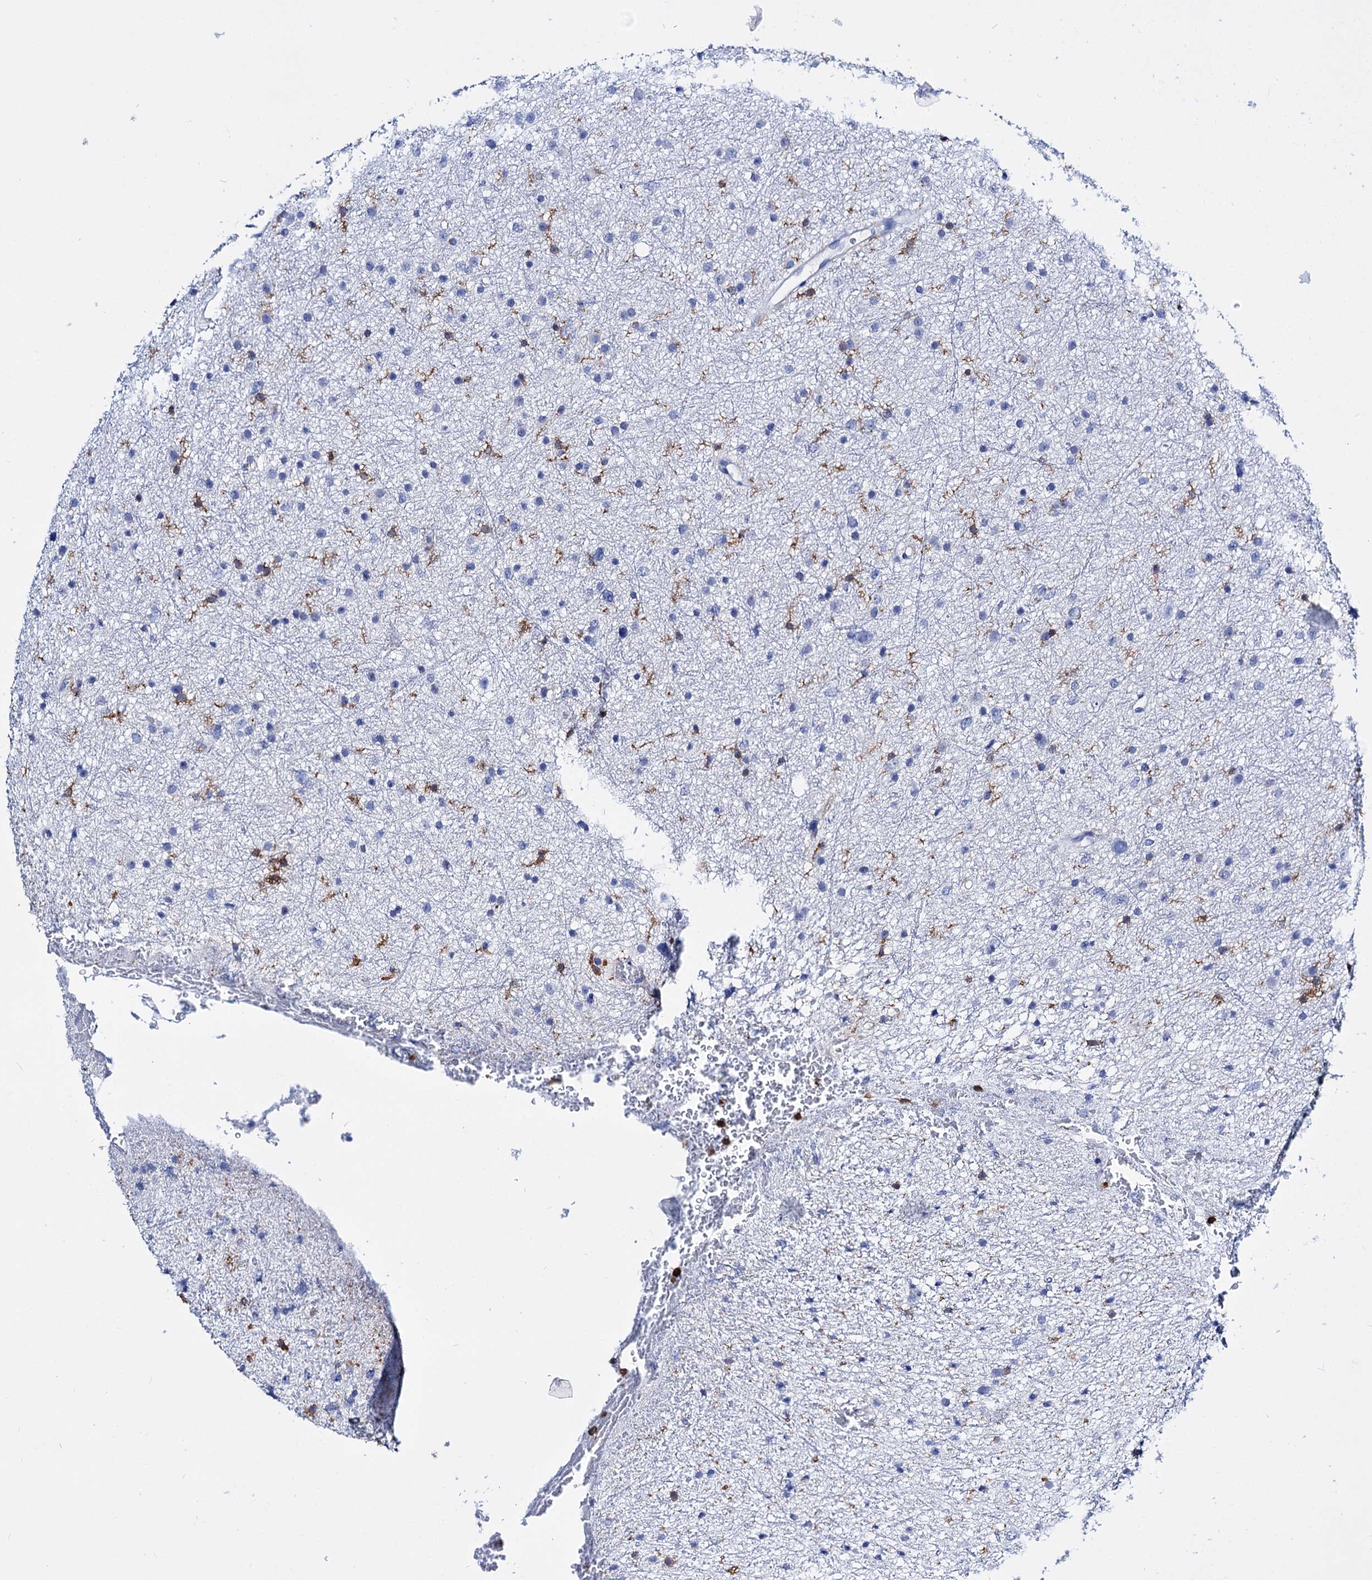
{"staining": {"intensity": "negative", "quantity": "none", "location": "none"}, "tissue": "glioma", "cell_type": "Tumor cells", "image_type": "cancer", "snomed": [{"axis": "morphology", "description": "Glioma, malignant, Low grade"}, {"axis": "topography", "description": "Cerebral cortex"}], "caption": "Tumor cells show no significant positivity in glioma. The staining is performed using DAB (3,3'-diaminobenzidine) brown chromogen with nuclei counter-stained in using hematoxylin.", "gene": "DEF6", "patient": {"sex": "female", "age": 39}}